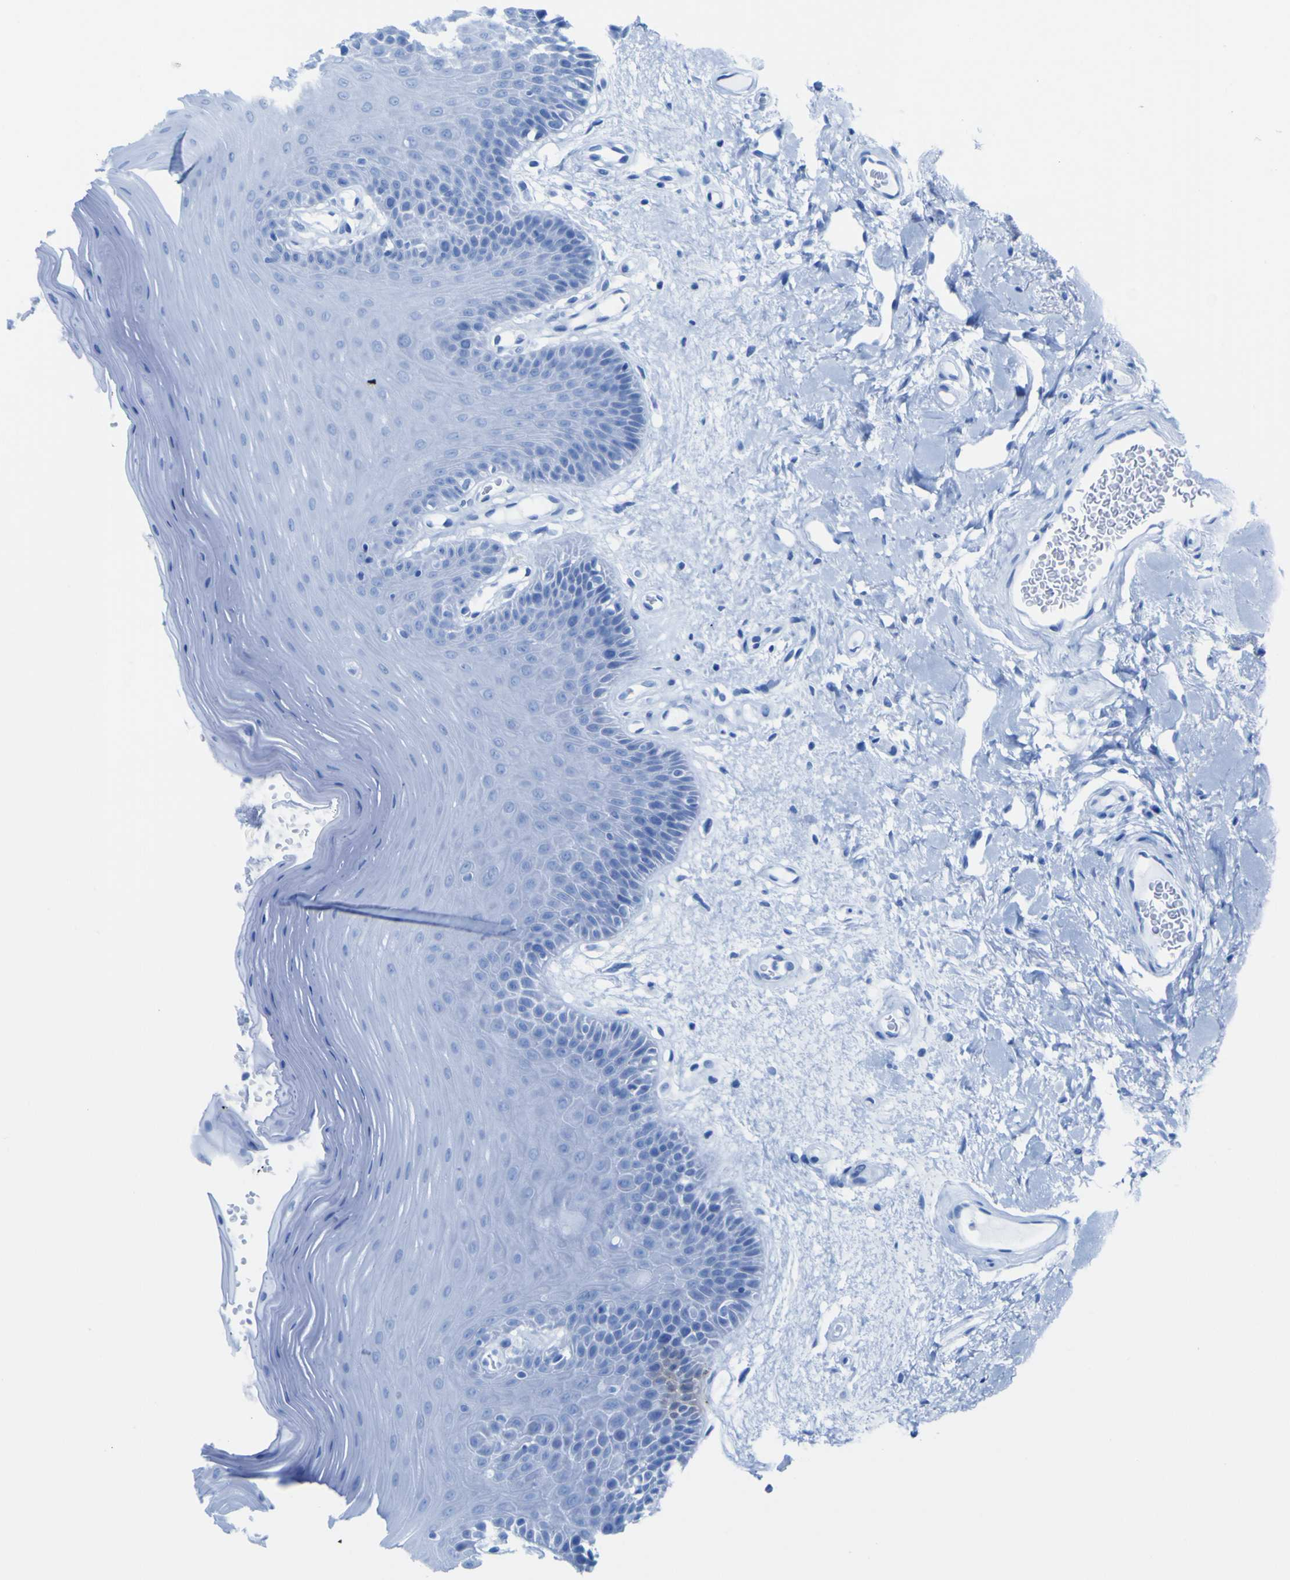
{"staining": {"intensity": "negative", "quantity": "none", "location": "none"}, "tissue": "oral mucosa", "cell_type": "Squamous epithelial cells", "image_type": "normal", "snomed": [{"axis": "morphology", "description": "Normal tissue, NOS"}, {"axis": "morphology", "description": "Squamous cell carcinoma, NOS"}, {"axis": "topography", "description": "Skeletal muscle"}, {"axis": "topography", "description": "Adipose tissue"}, {"axis": "topography", "description": "Vascular tissue"}, {"axis": "topography", "description": "Oral tissue"}, {"axis": "topography", "description": "Peripheral nerve tissue"}, {"axis": "topography", "description": "Head-Neck"}], "caption": "Protein analysis of unremarkable oral mucosa shows no significant positivity in squamous epithelial cells.", "gene": "NAV1", "patient": {"sex": "male", "age": 71}}